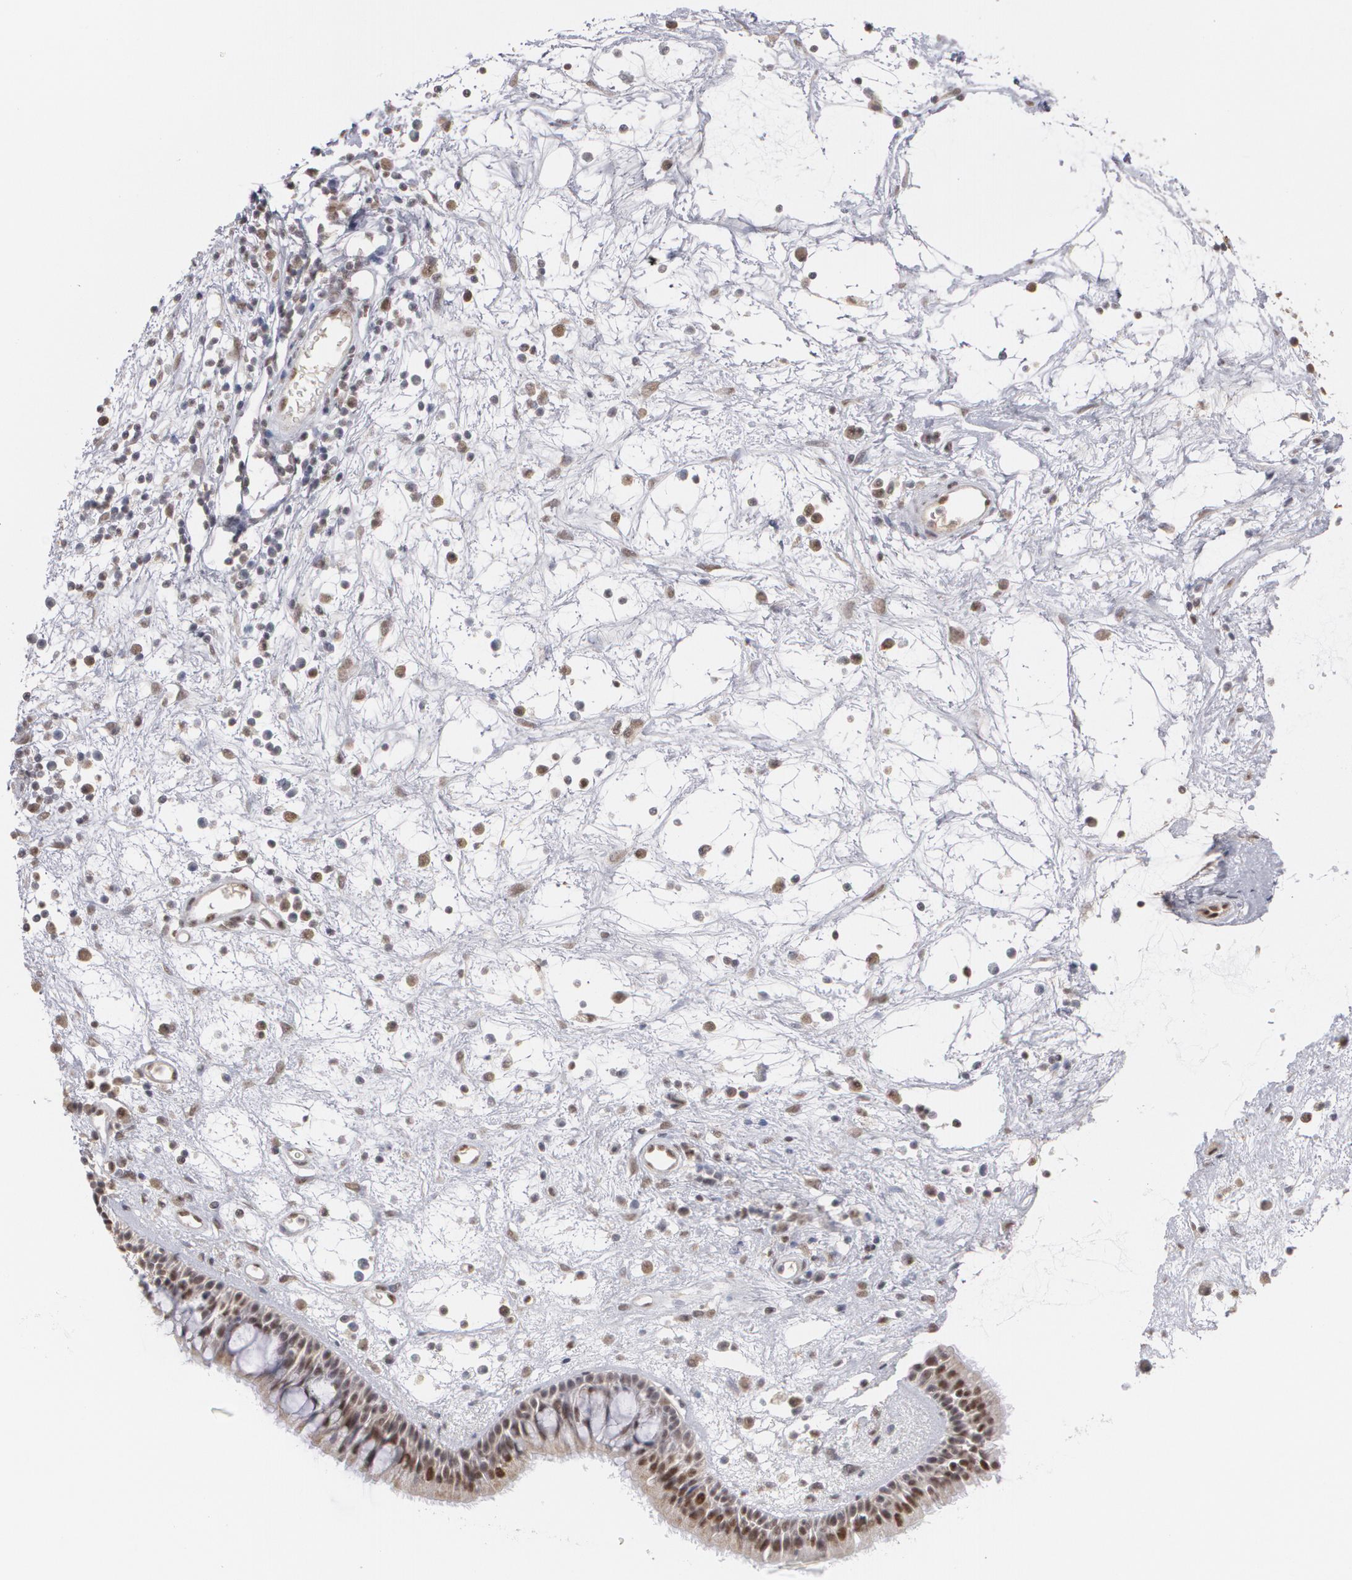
{"staining": {"intensity": "strong", "quantity": ">75%", "location": "nuclear"}, "tissue": "nasopharynx", "cell_type": "Respiratory epithelial cells", "image_type": "normal", "snomed": [{"axis": "morphology", "description": "Normal tissue, NOS"}, {"axis": "topography", "description": "Nasopharynx"}], "caption": "Respiratory epithelial cells show high levels of strong nuclear expression in about >75% of cells in unremarkable human nasopharynx. (DAB IHC, brown staining for protein, blue staining for nuclei).", "gene": "INTS6L", "patient": {"sex": "male", "age": 56}}